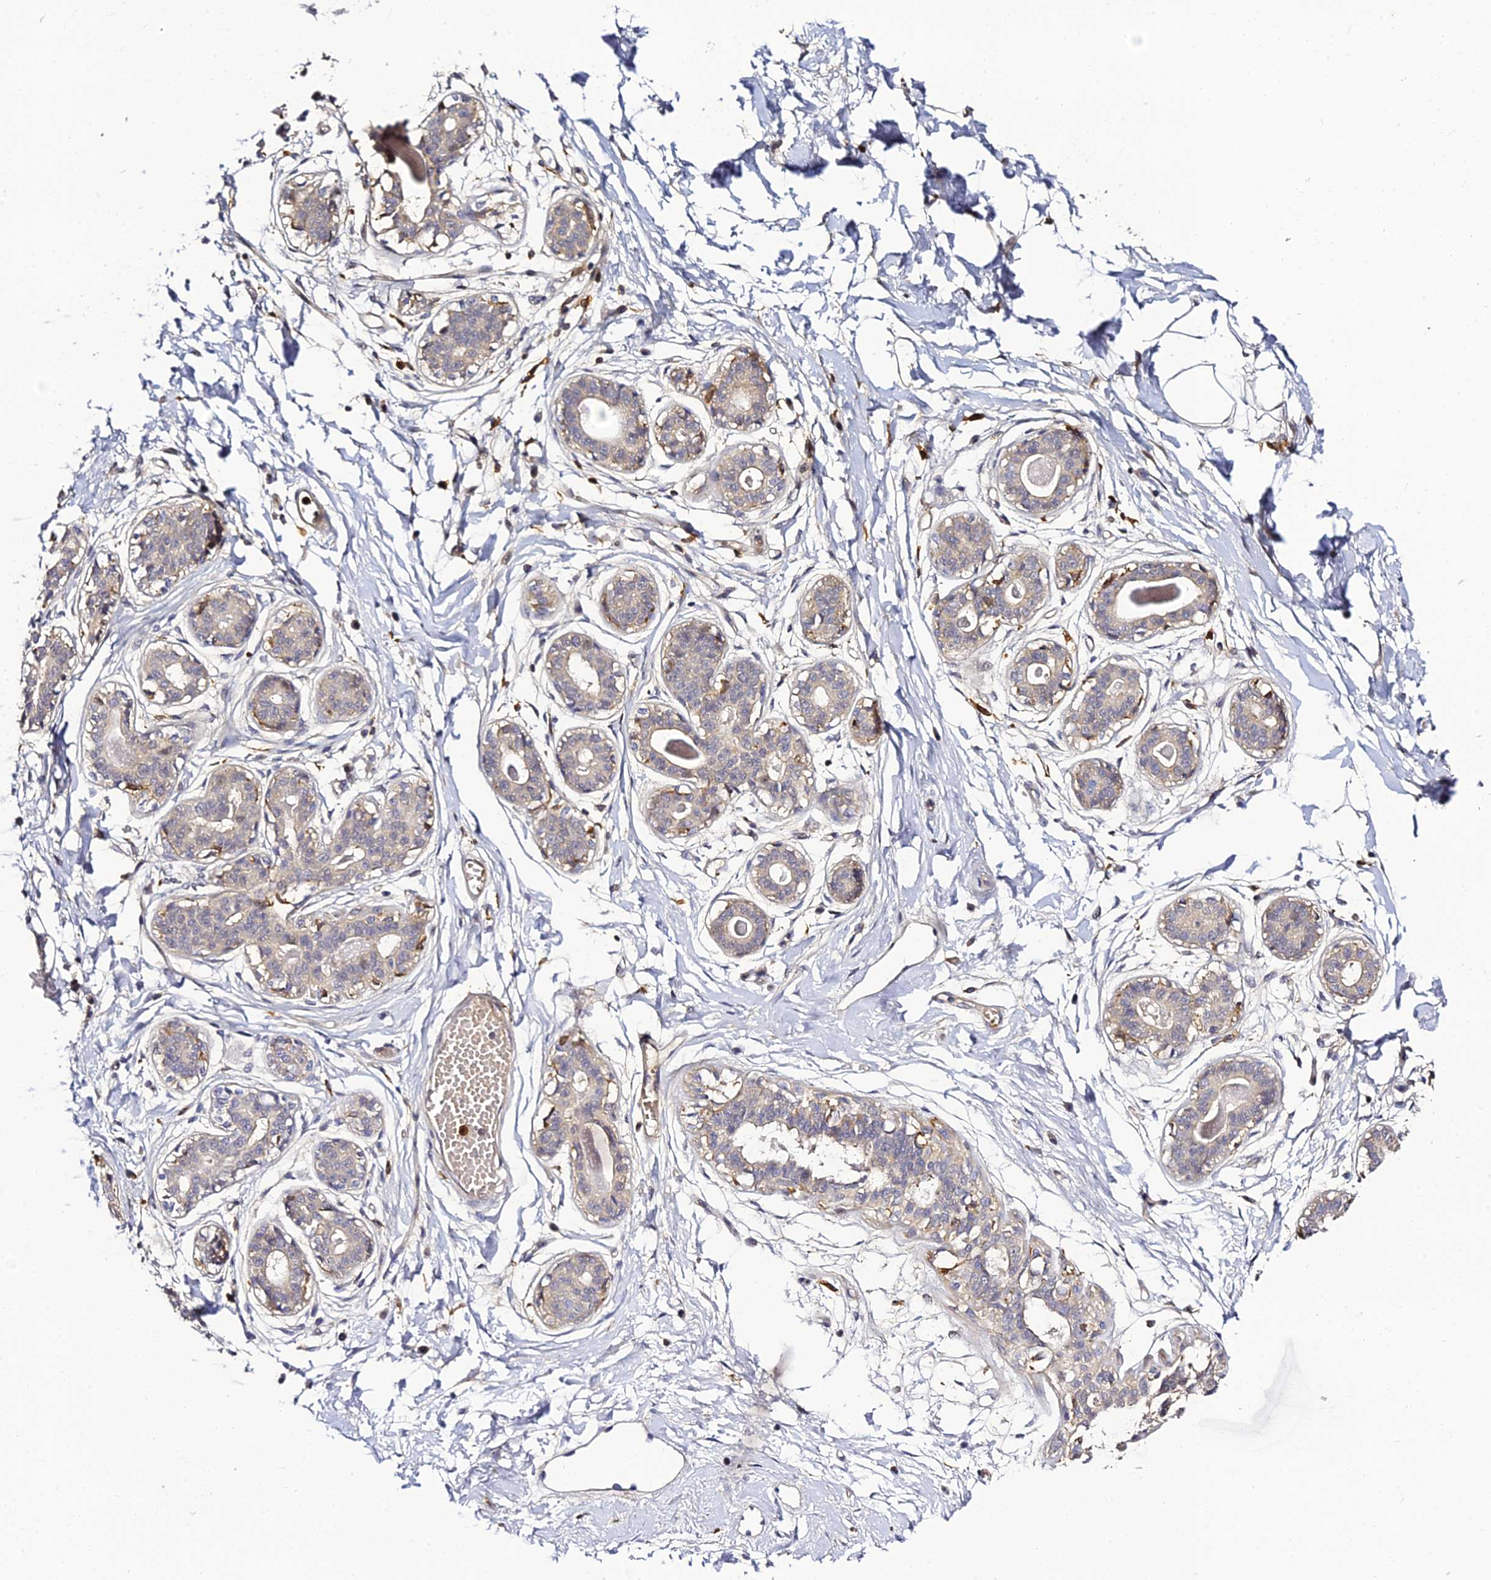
{"staining": {"intensity": "negative", "quantity": "none", "location": "none"}, "tissue": "breast", "cell_type": "Adipocytes", "image_type": "normal", "snomed": [{"axis": "morphology", "description": "Normal tissue, NOS"}, {"axis": "topography", "description": "Breast"}], "caption": "This is an IHC micrograph of benign breast. There is no expression in adipocytes.", "gene": "IL4I1", "patient": {"sex": "female", "age": 45}}